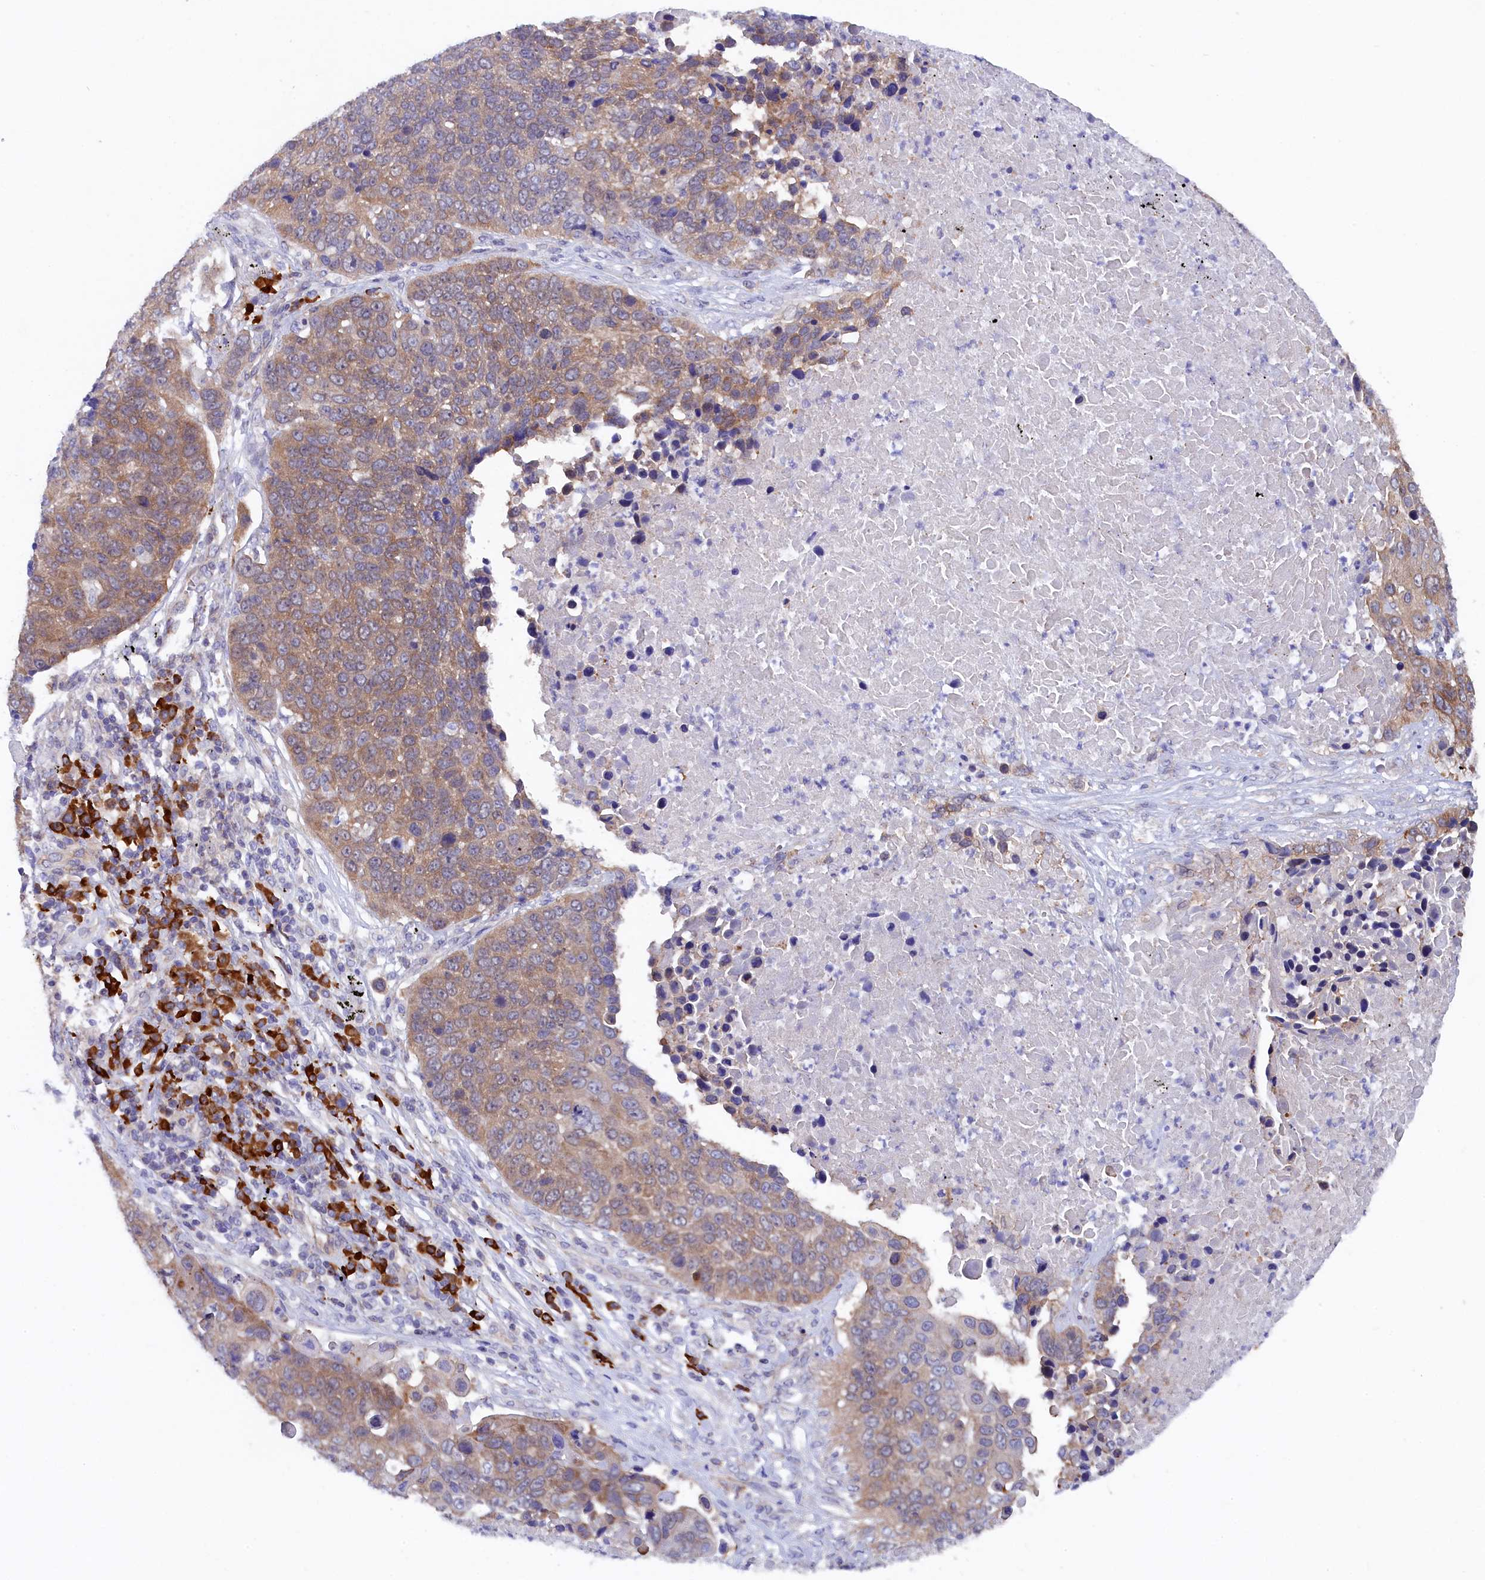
{"staining": {"intensity": "moderate", "quantity": ">75%", "location": "cytoplasmic/membranous"}, "tissue": "lung cancer", "cell_type": "Tumor cells", "image_type": "cancer", "snomed": [{"axis": "morphology", "description": "Squamous cell carcinoma, NOS"}, {"axis": "topography", "description": "Lung"}], "caption": "The histopathology image reveals a brown stain indicating the presence of a protein in the cytoplasmic/membranous of tumor cells in lung squamous cell carcinoma.", "gene": "JPT2", "patient": {"sex": "male", "age": 66}}